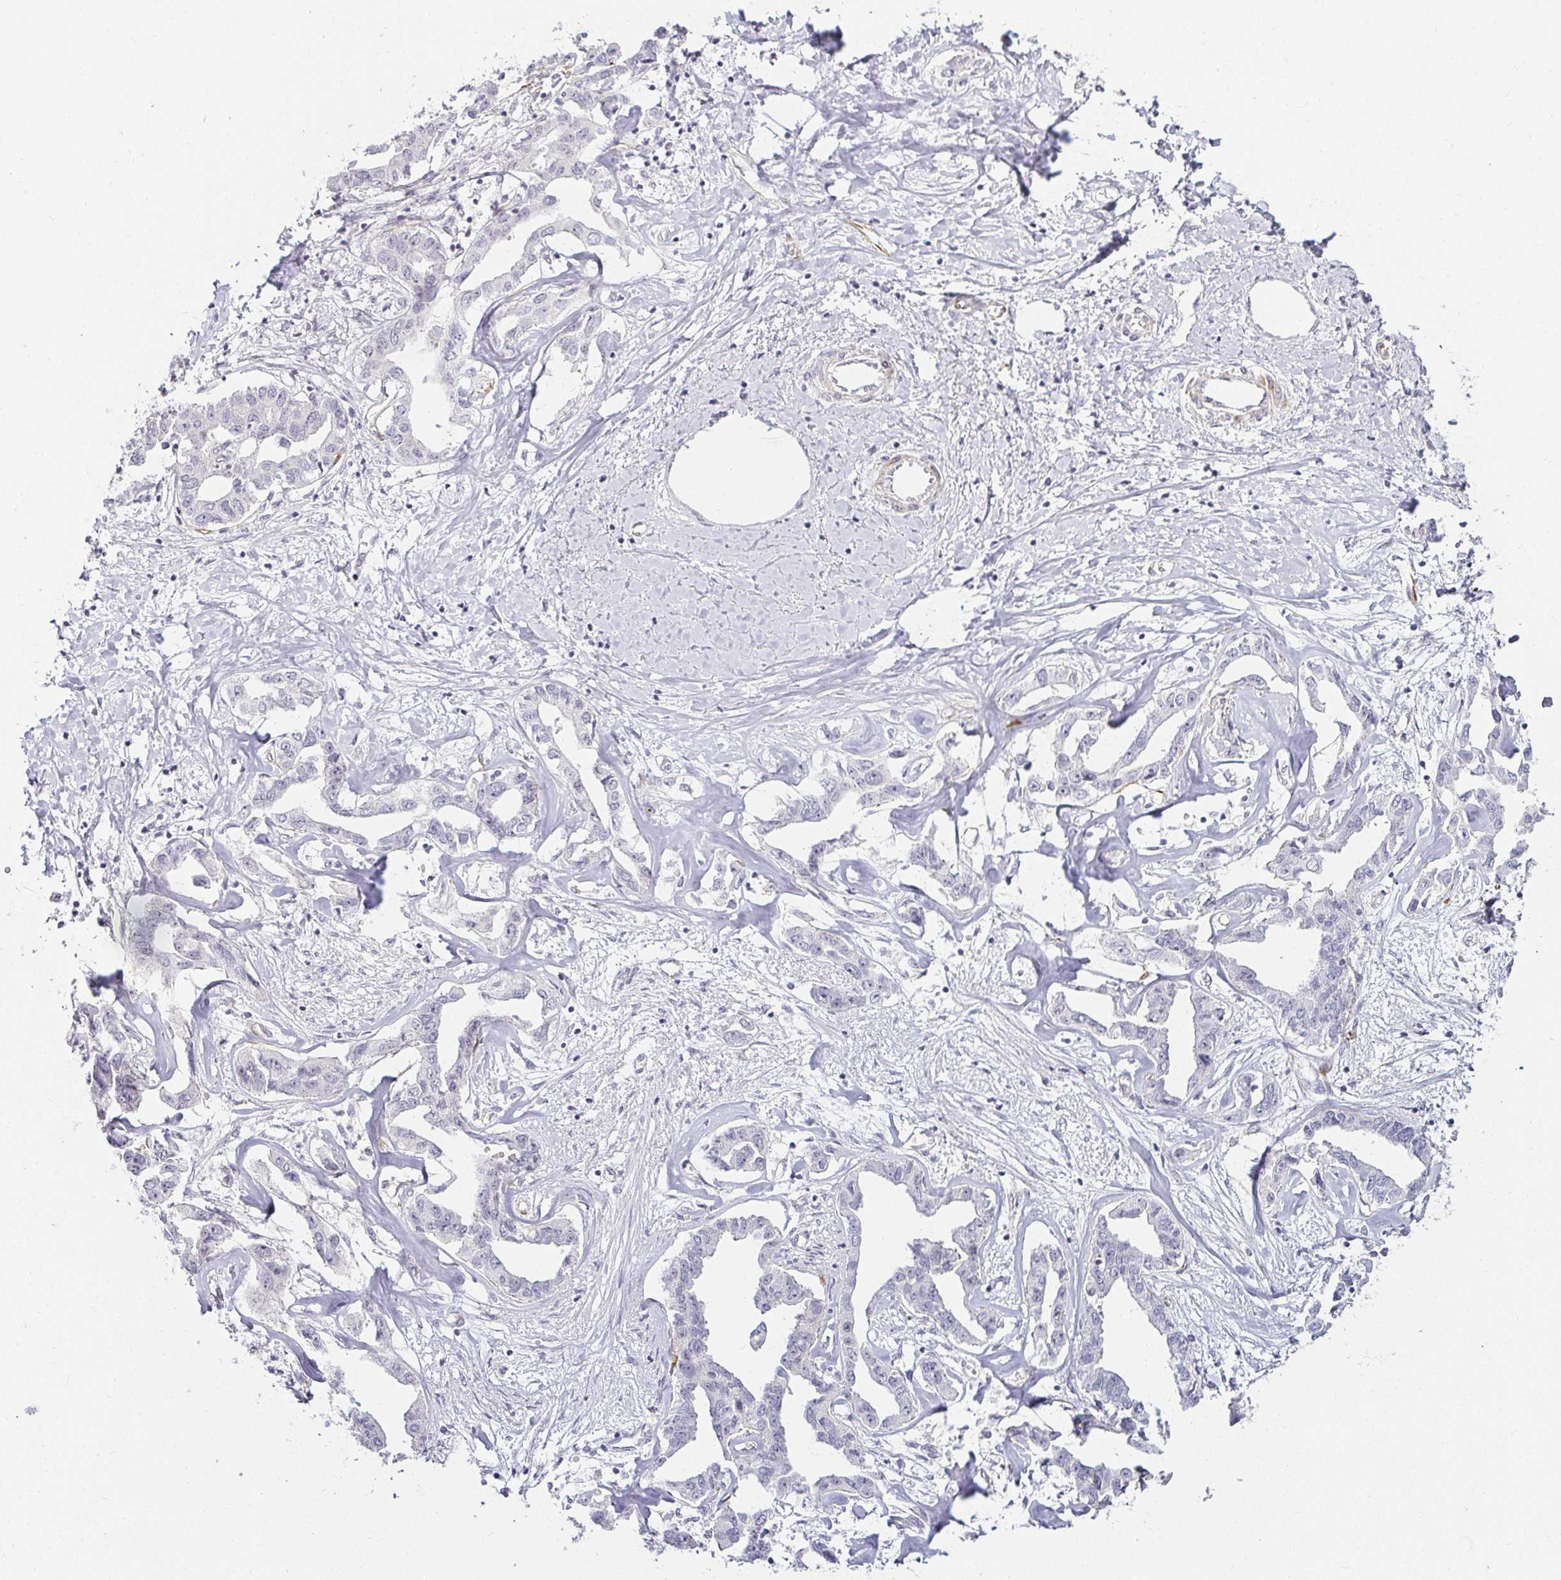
{"staining": {"intensity": "negative", "quantity": "none", "location": "none"}, "tissue": "liver cancer", "cell_type": "Tumor cells", "image_type": "cancer", "snomed": [{"axis": "morphology", "description": "Cholangiocarcinoma"}, {"axis": "topography", "description": "Liver"}], "caption": "Tumor cells are negative for protein expression in human liver cancer (cholangiocarcinoma). (DAB immunohistochemistry (IHC) with hematoxylin counter stain).", "gene": "ACAN", "patient": {"sex": "male", "age": 59}}